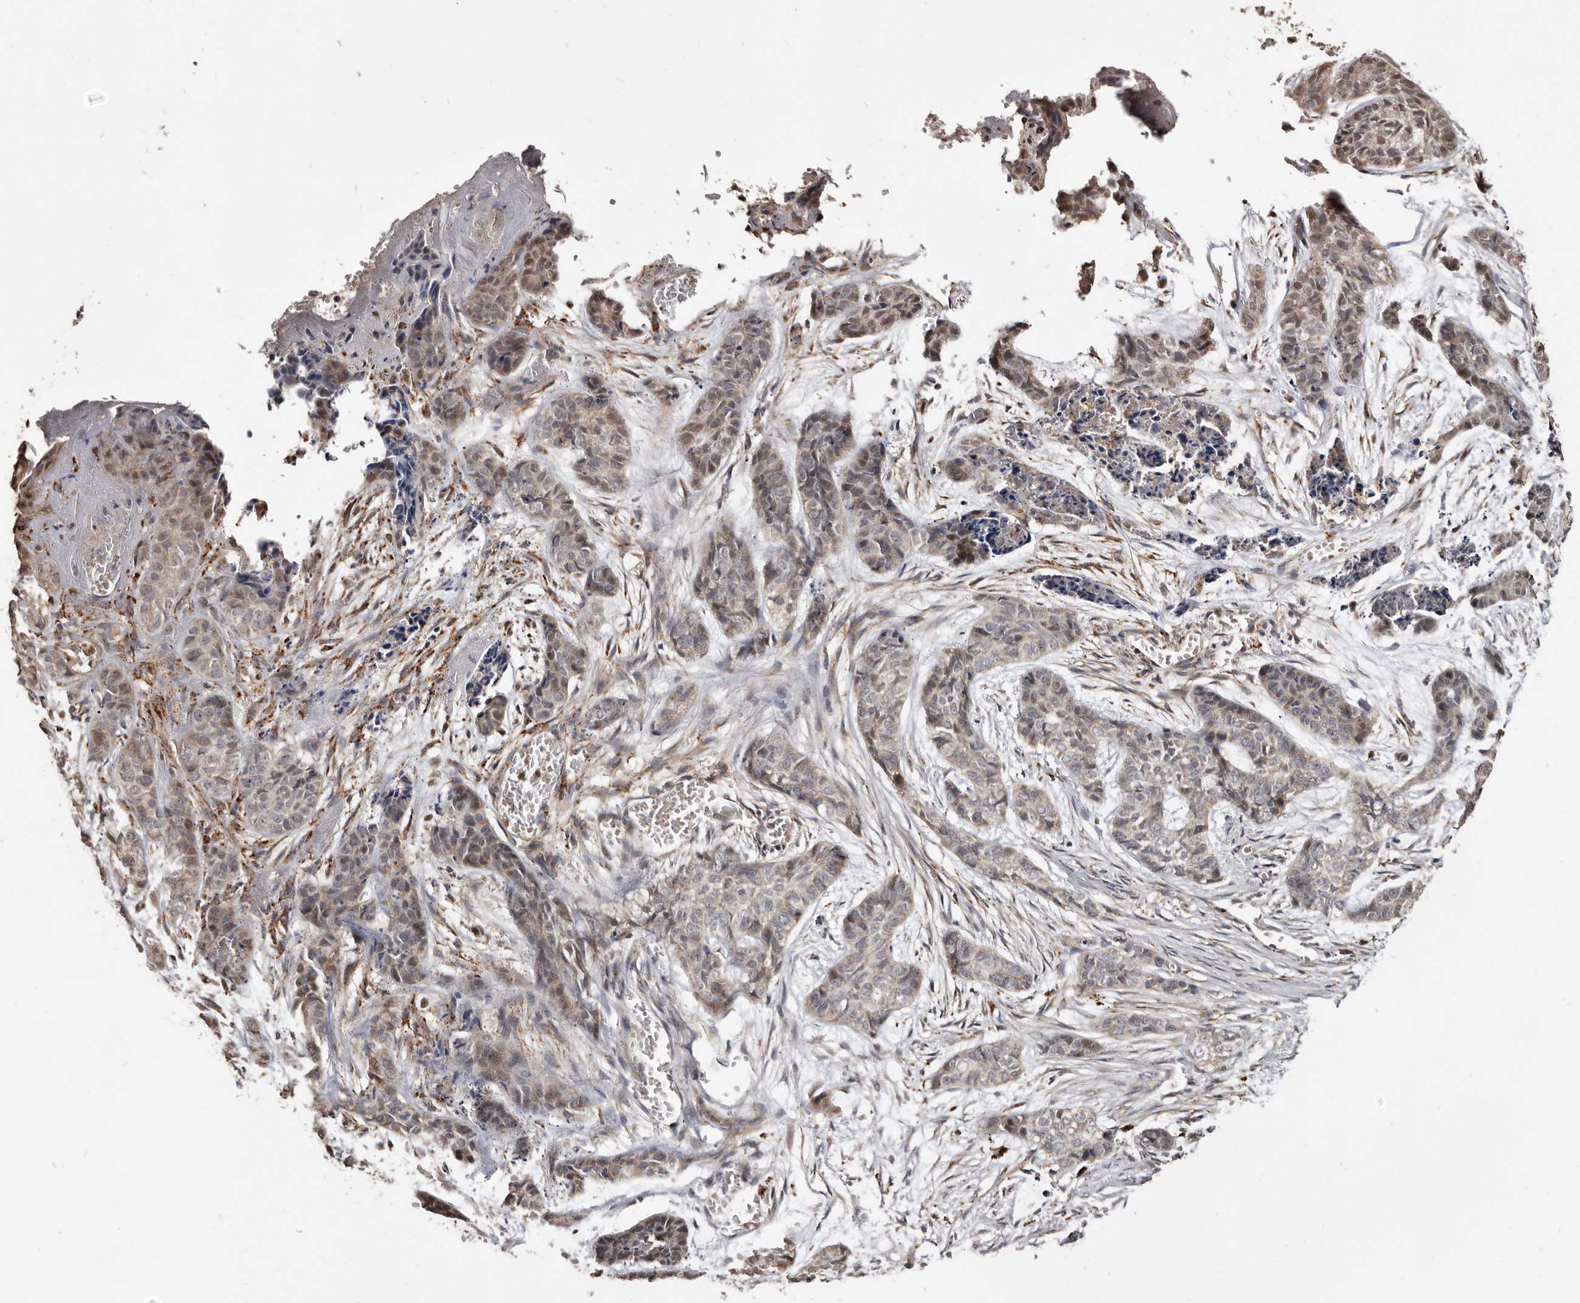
{"staining": {"intensity": "weak", "quantity": "25%-75%", "location": "cytoplasmic/membranous"}, "tissue": "skin cancer", "cell_type": "Tumor cells", "image_type": "cancer", "snomed": [{"axis": "morphology", "description": "Basal cell carcinoma"}, {"axis": "topography", "description": "Skin"}], "caption": "Immunohistochemical staining of skin cancer shows low levels of weak cytoplasmic/membranous positivity in approximately 25%-75% of tumor cells.", "gene": "AKAP7", "patient": {"sex": "female", "age": 64}}